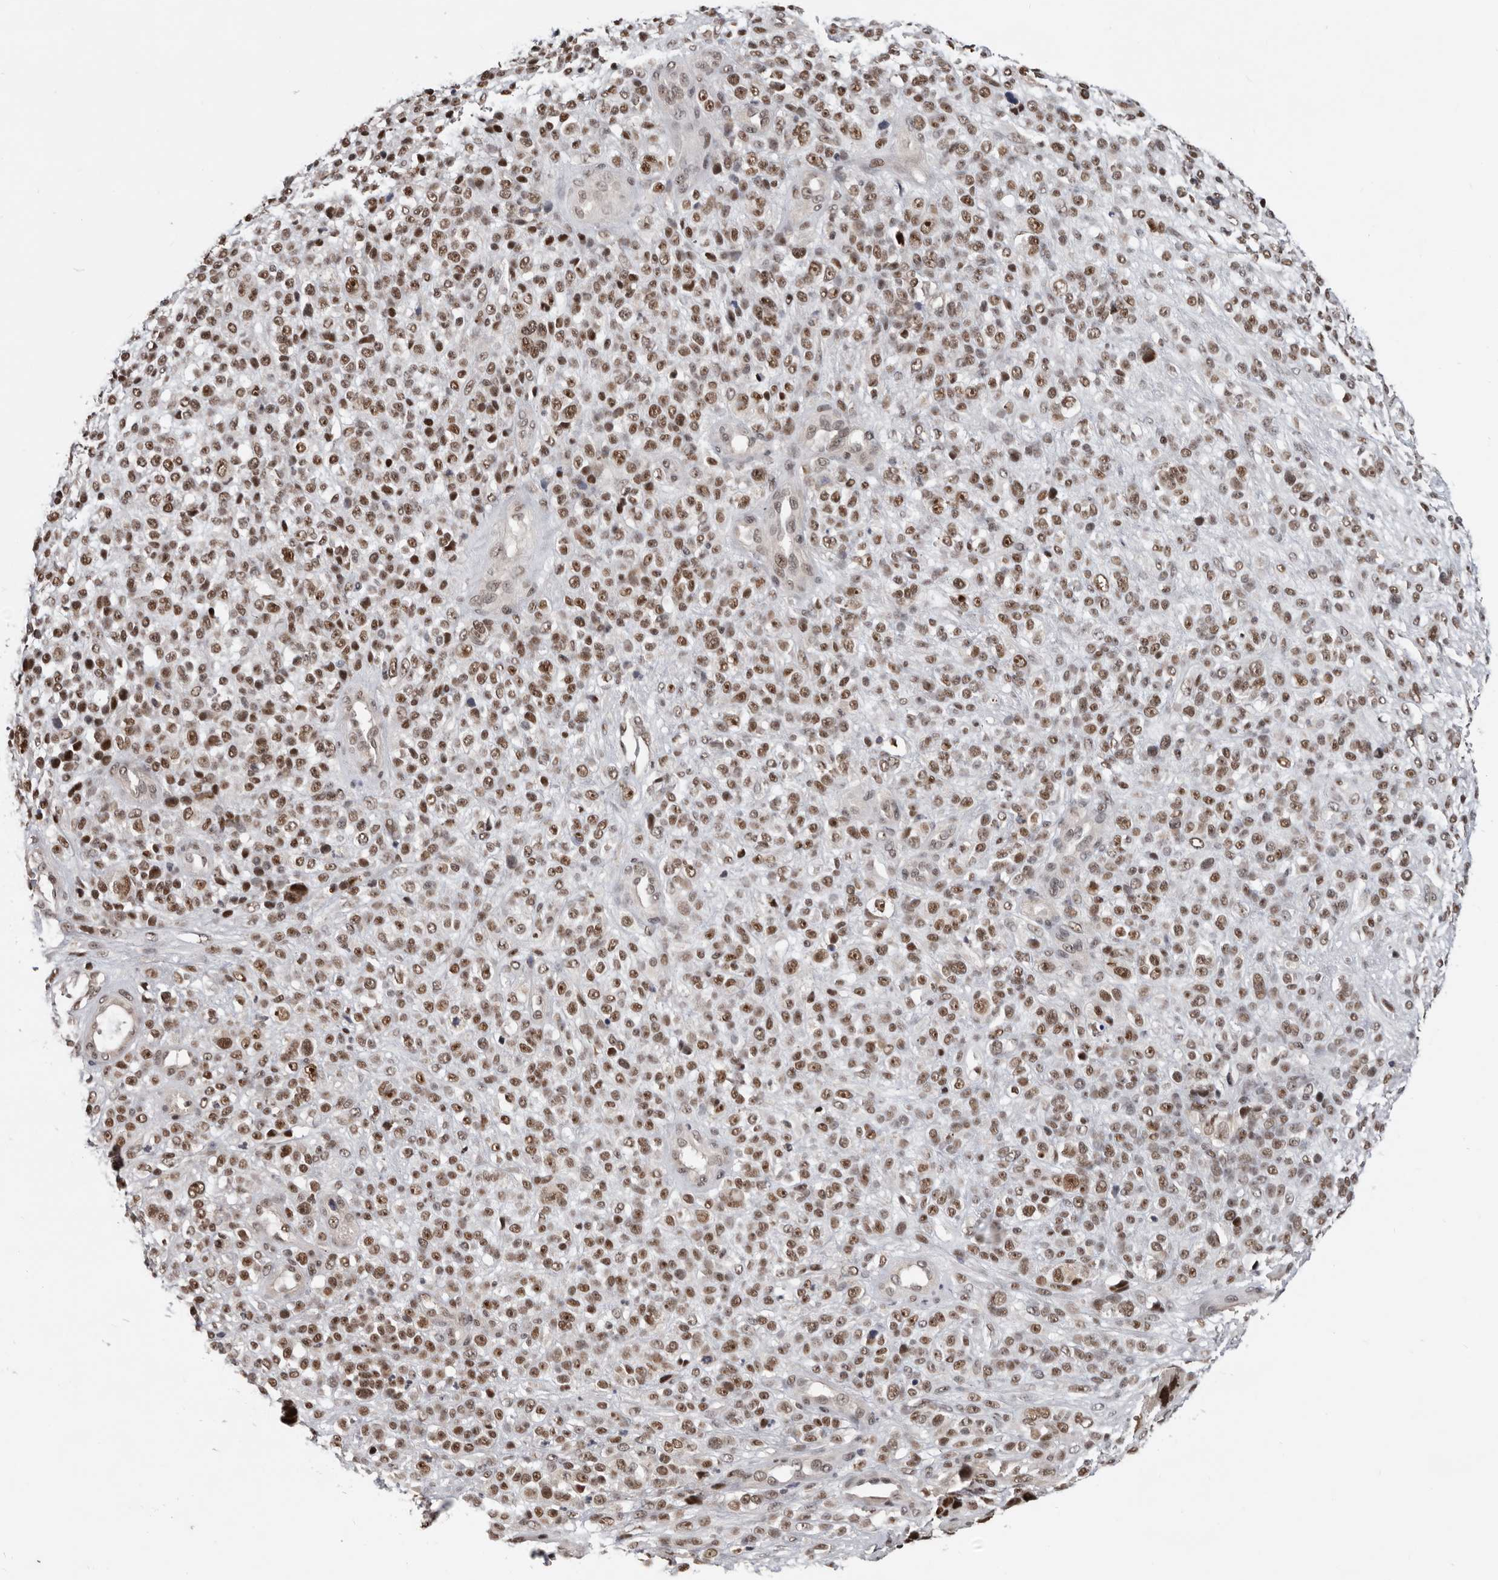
{"staining": {"intensity": "moderate", "quantity": ">75%", "location": "nuclear"}, "tissue": "melanoma", "cell_type": "Tumor cells", "image_type": "cancer", "snomed": [{"axis": "morphology", "description": "Malignant melanoma, NOS"}, {"axis": "topography", "description": "Skin"}], "caption": "A brown stain labels moderate nuclear positivity of a protein in human malignant melanoma tumor cells. (Stains: DAB (3,3'-diaminobenzidine) in brown, nuclei in blue, Microscopy: brightfield microscopy at high magnification).", "gene": "BRCA2", "patient": {"sex": "female", "age": 55}}